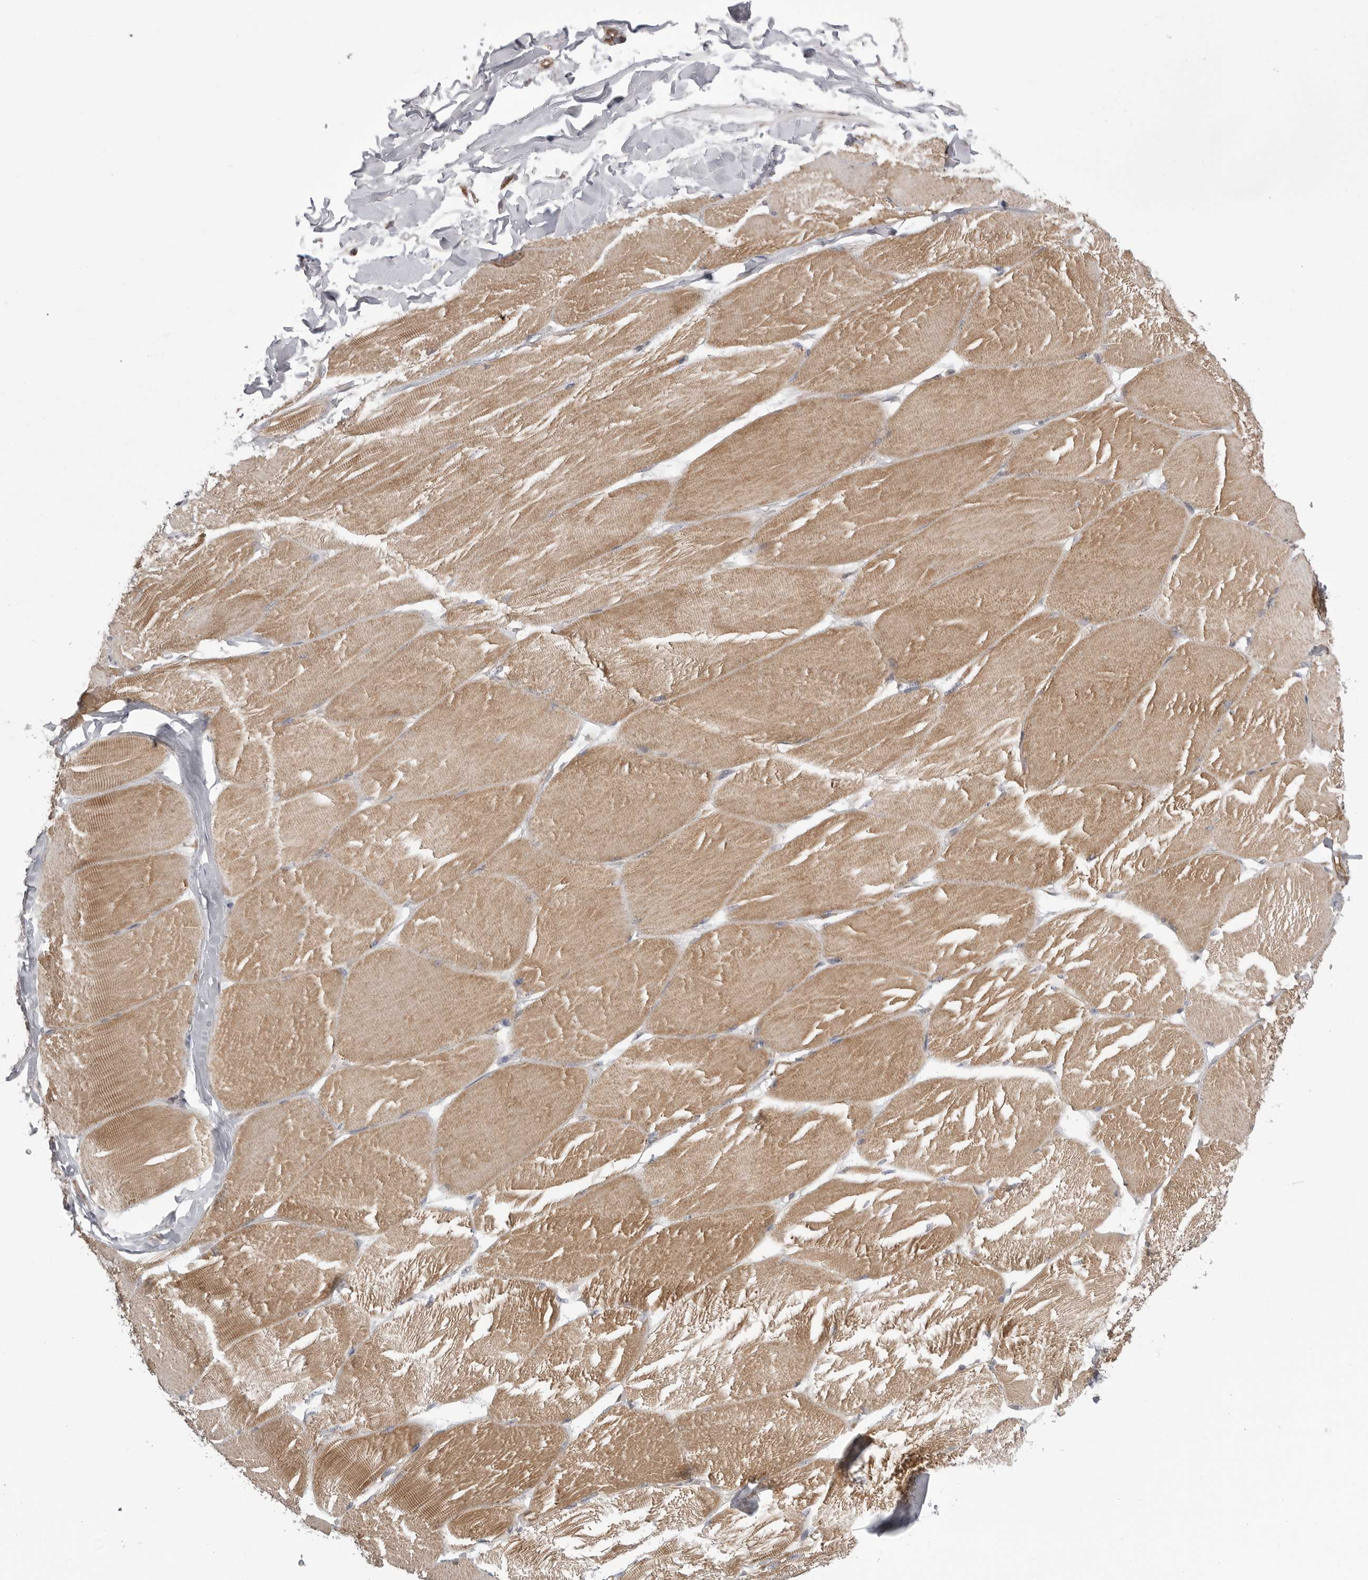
{"staining": {"intensity": "moderate", "quantity": "25%-75%", "location": "cytoplasmic/membranous"}, "tissue": "skeletal muscle", "cell_type": "Myocytes", "image_type": "normal", "snomed": [{"axis": "morphology", "description": "Normal tissue, NOS"}, {"axis": "topography", "description": "Skin"}, {"axis": "topography", "description": "Skeletal muscle"}], "caption": "Skeletal muscle stained for a protein shows moderate cytoplasmic/membranous positivity in myocytes. The staining was performed using DAB (3,3'-diaminobenzidine), with brown indicating positive protein expression. Nuclei are stained blue with hematoxylin.", "gene": "SCP2", "patient": {"sex": "male", "age": 83}}